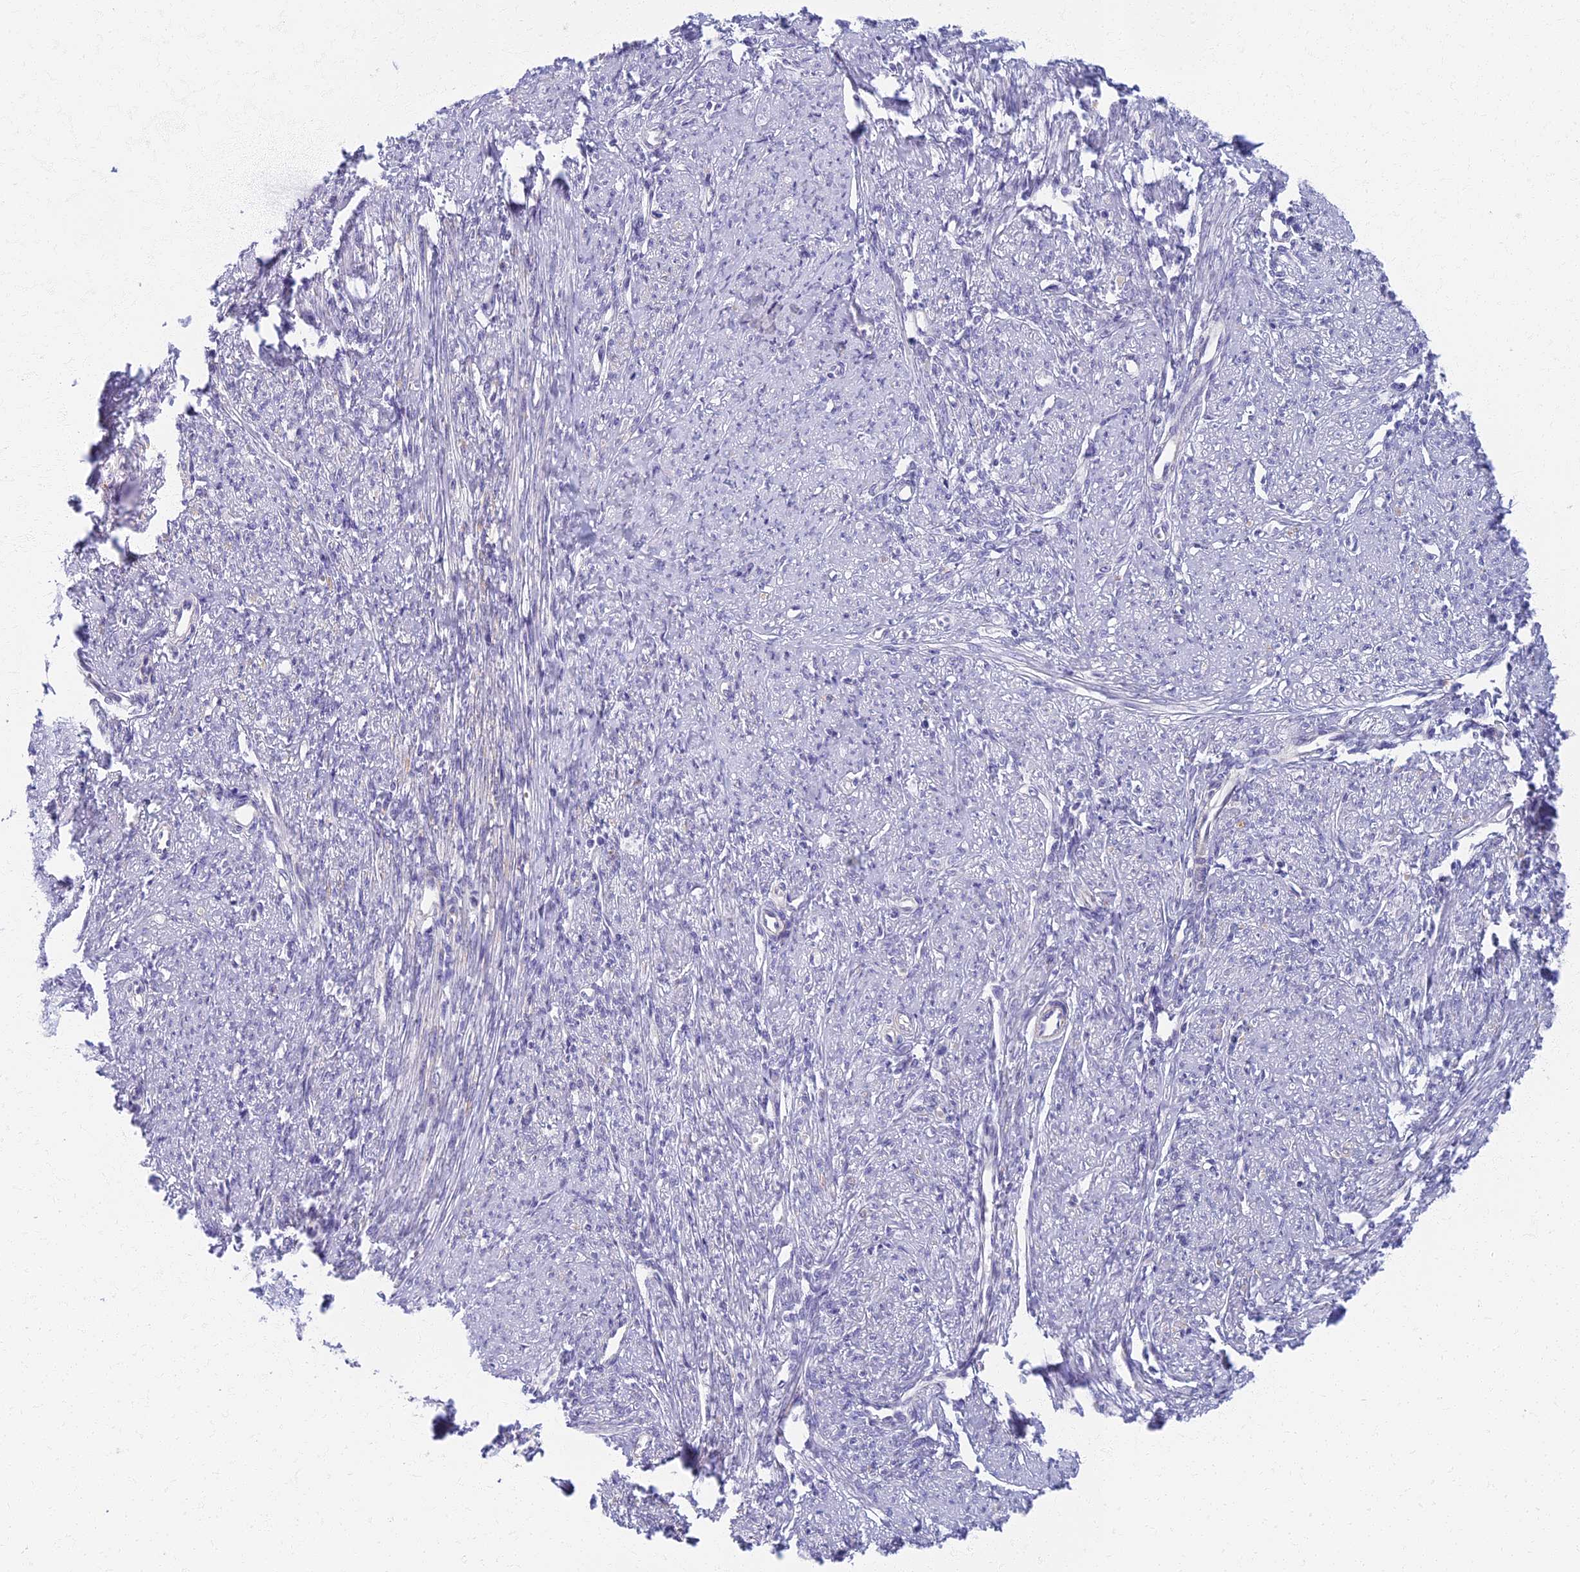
{"staining": {"intensity": "negative", "quantity": "none", "location": "none"}, "tissue": "smooth muscle", "cell_type": "Smooth muscle cells", "image_type": "normal", "snomed": [{"axis": "morphology", "description": "Normal tissue, NOS"}, {"axis": "topography", "description": "Smooth muscle"}, {"axis": "topography", "description": "Uterus"}], "caption": "Benign smooth muscle was stained to show a protein in brown. There is no significant staining in smooth muscle cells. (DAB (3,3'-diaminobenzidine) immunohistochemistry (IHC) visualized using brightfield microscopy, high magnification).", "gene": "AP4E1", "patient": {"sex": "female", "age": 59}}